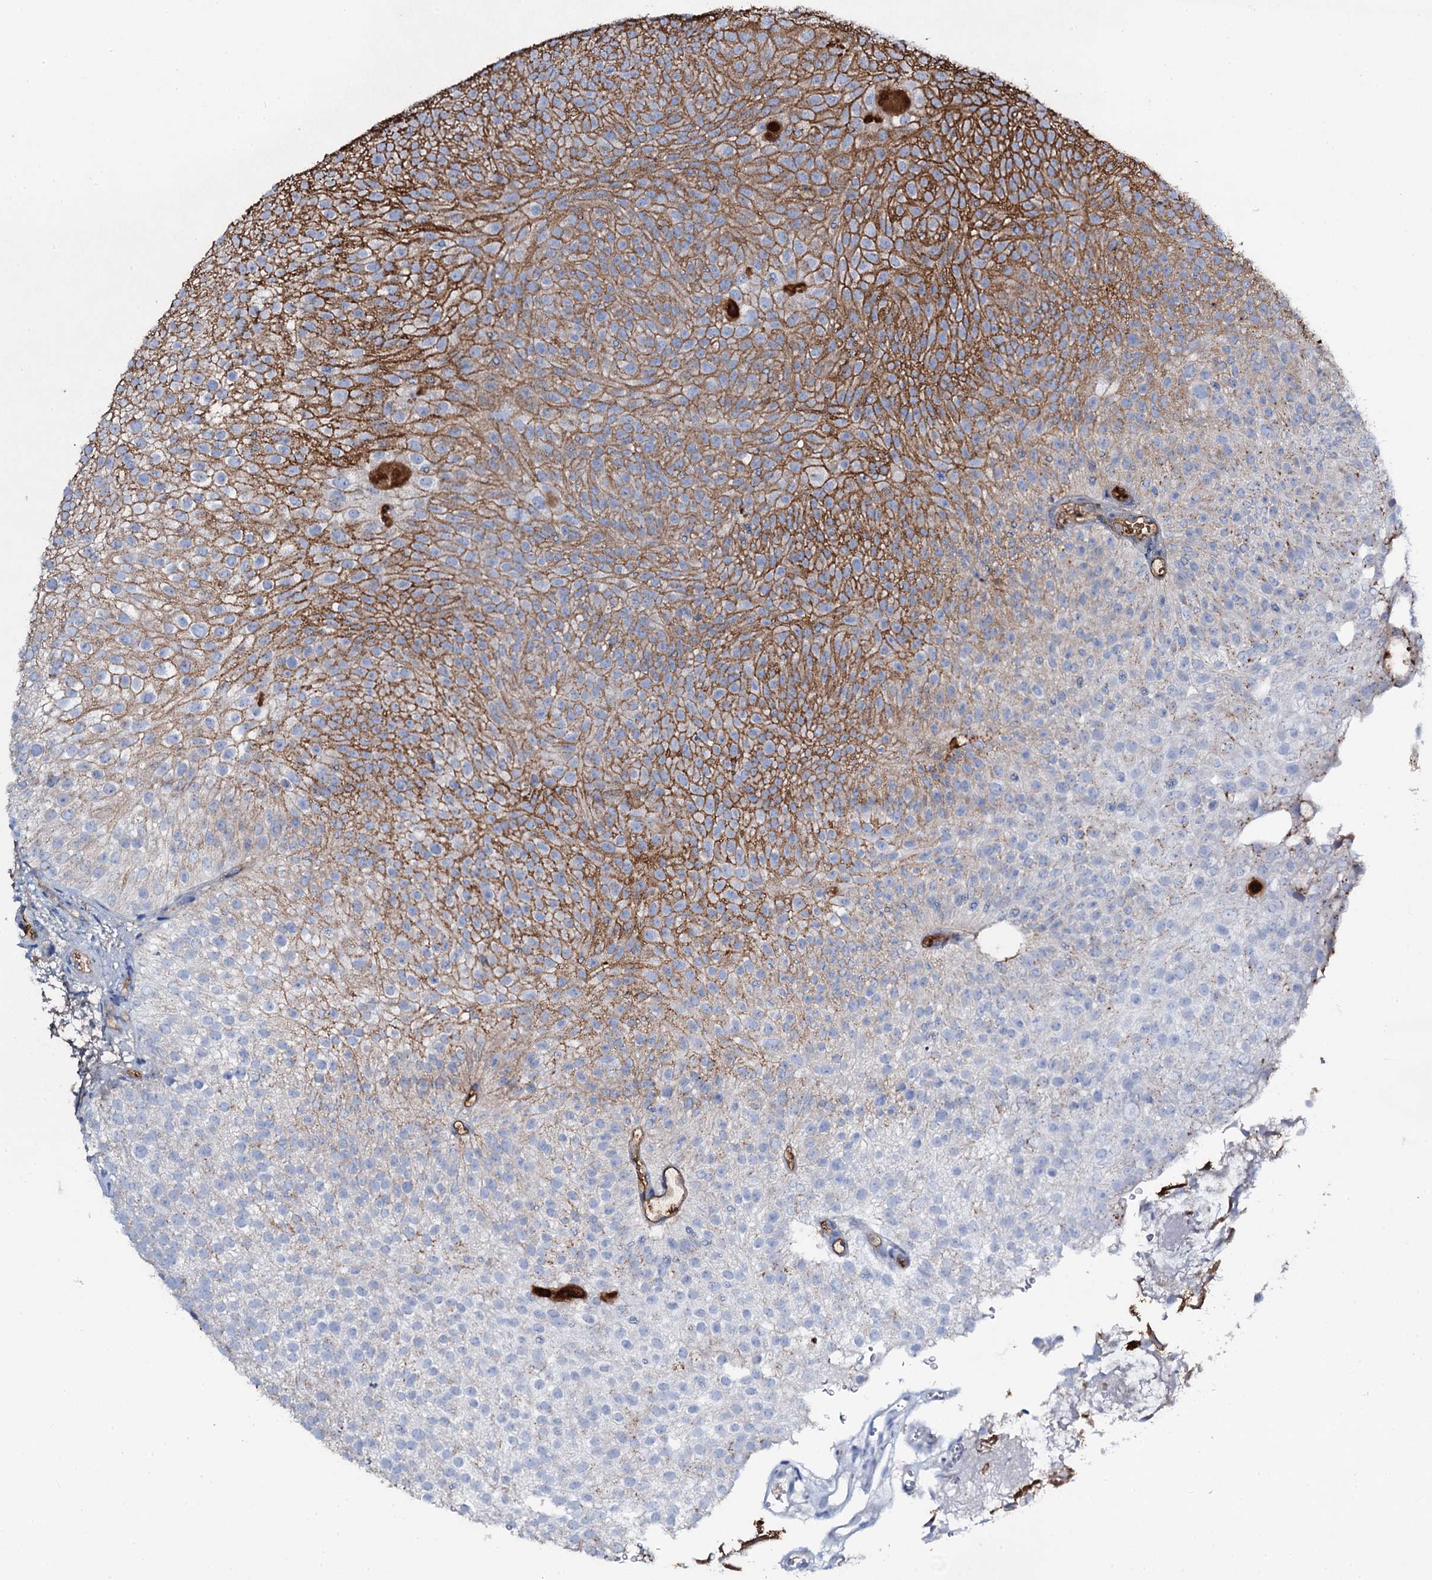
{"staining": {"intensity": "strong", "quantity": "25%-75%", "location": "cytoplasmic/membranous"}, "tissue": "urothelial cancer", "cell_type": "Tumor cells", "image_type": "cancer", "snomed": [{"axis": "morphology", "description": "Urothelial carcinoma, Low grade"}, {"axis": "topography", "description": "Urinary bladder"}], "caption": "Urothelial carcinoma (low-grade) stained with immunohistochemistry exhibits strong cytoplasmic/membranous staining in about 25%-75% of tumor cells.", "gene": "EDN1", "patient": {"sex": "male", "age": 78}}